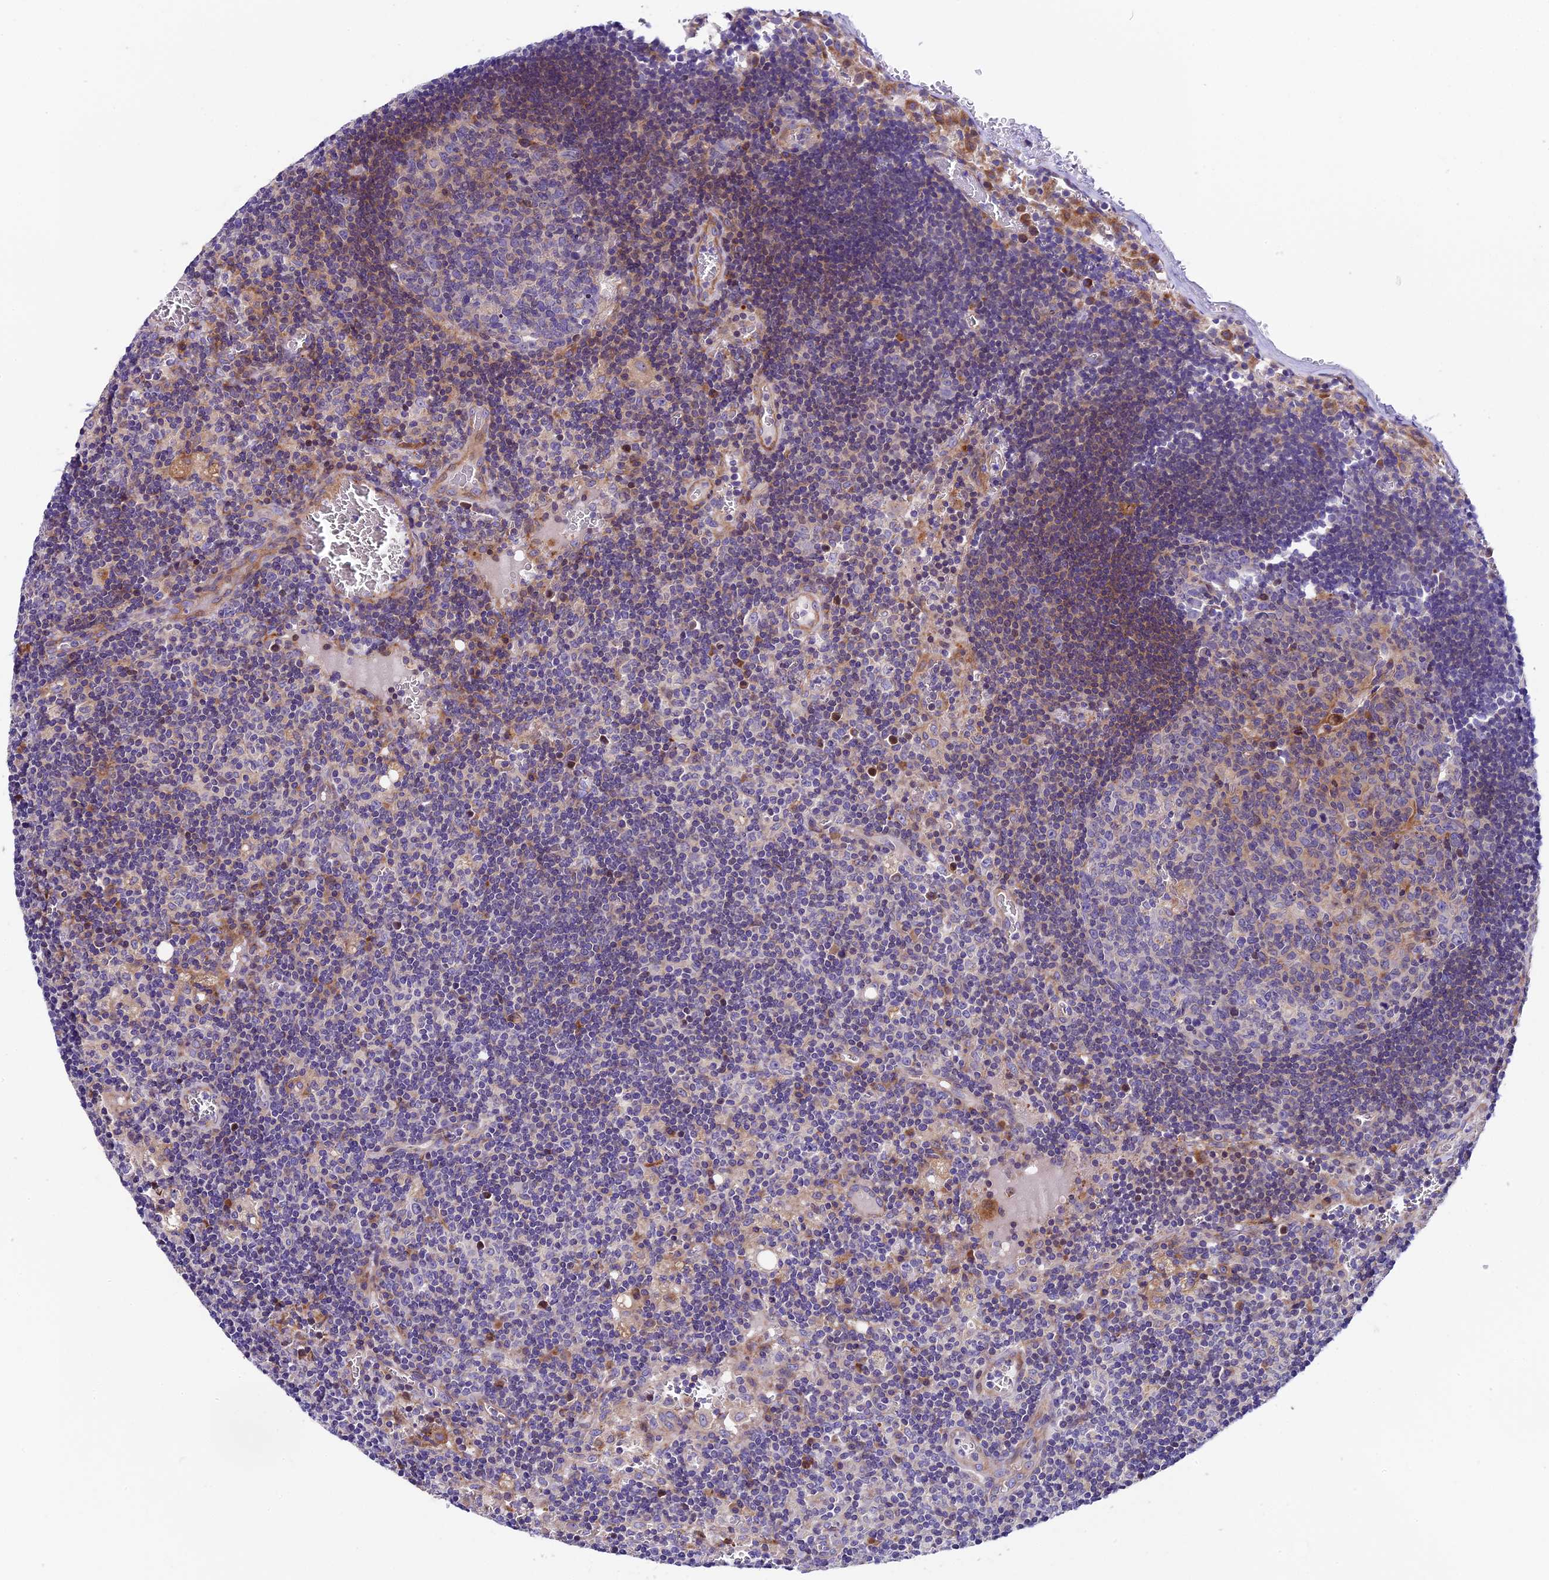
{"staining": {"intensity": "negative", "quantity": "none", "location": "none"}, "tissue": "lymph node", "cell_type": "Germinal center cells", "image_type": "normal", "snomed": [{"axis": "morphology", "description": "Normal tissue, NOS"}, {"axis": "topography", "description": "Lymph node"}], "caption": "The IHC histopathology image has no significant staining in germinal center cells of lymph node. The staining was performed using DAB to visualize the protein expression in brown, while the nuclei were stained in blue with hematoxylin (Magnification: 20x).", "gene": "PIGU", "patient": {"sex": "female", "age": 73}}